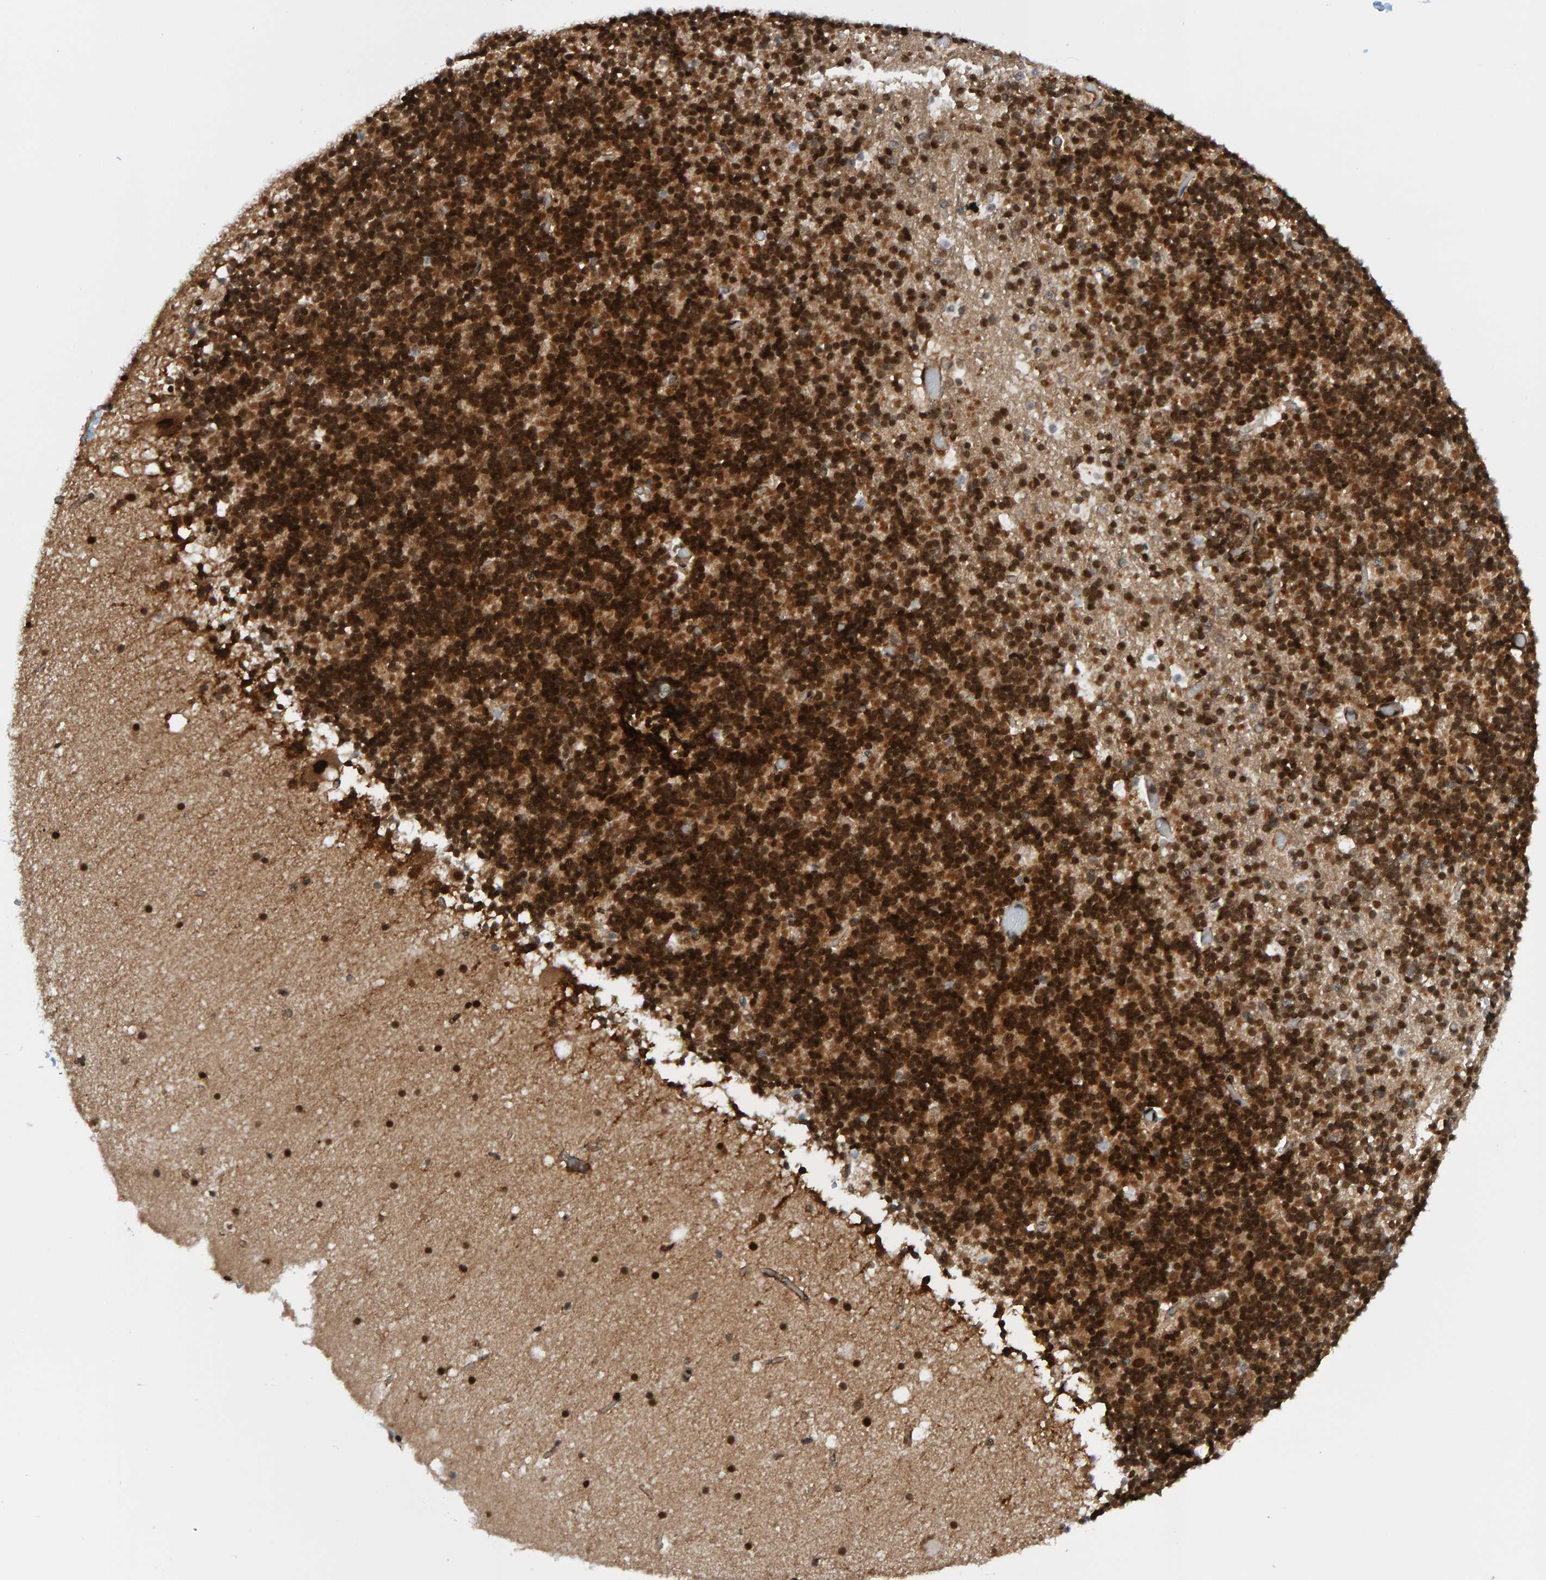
{"staining": {"intensity": "strong", "quantity": "25%-75%", "location": "nuclear"}, "tissue": "cerebellum", "cell_type": "Cells in granular layer", "image_type": "normal", "snomed": [{"axis": "morphology", "description": "Normal tissue, NOS"}, {"axis": "topography", "description": "Cerebellum"}], "caption": "Immunohistochemical staining of normal human cerebellum shows strong nuclear protein staining in about 25%-75% of cells in granular layer.", "gene": "ZNF366", "patient": {"sex": "male", "age": 57}}